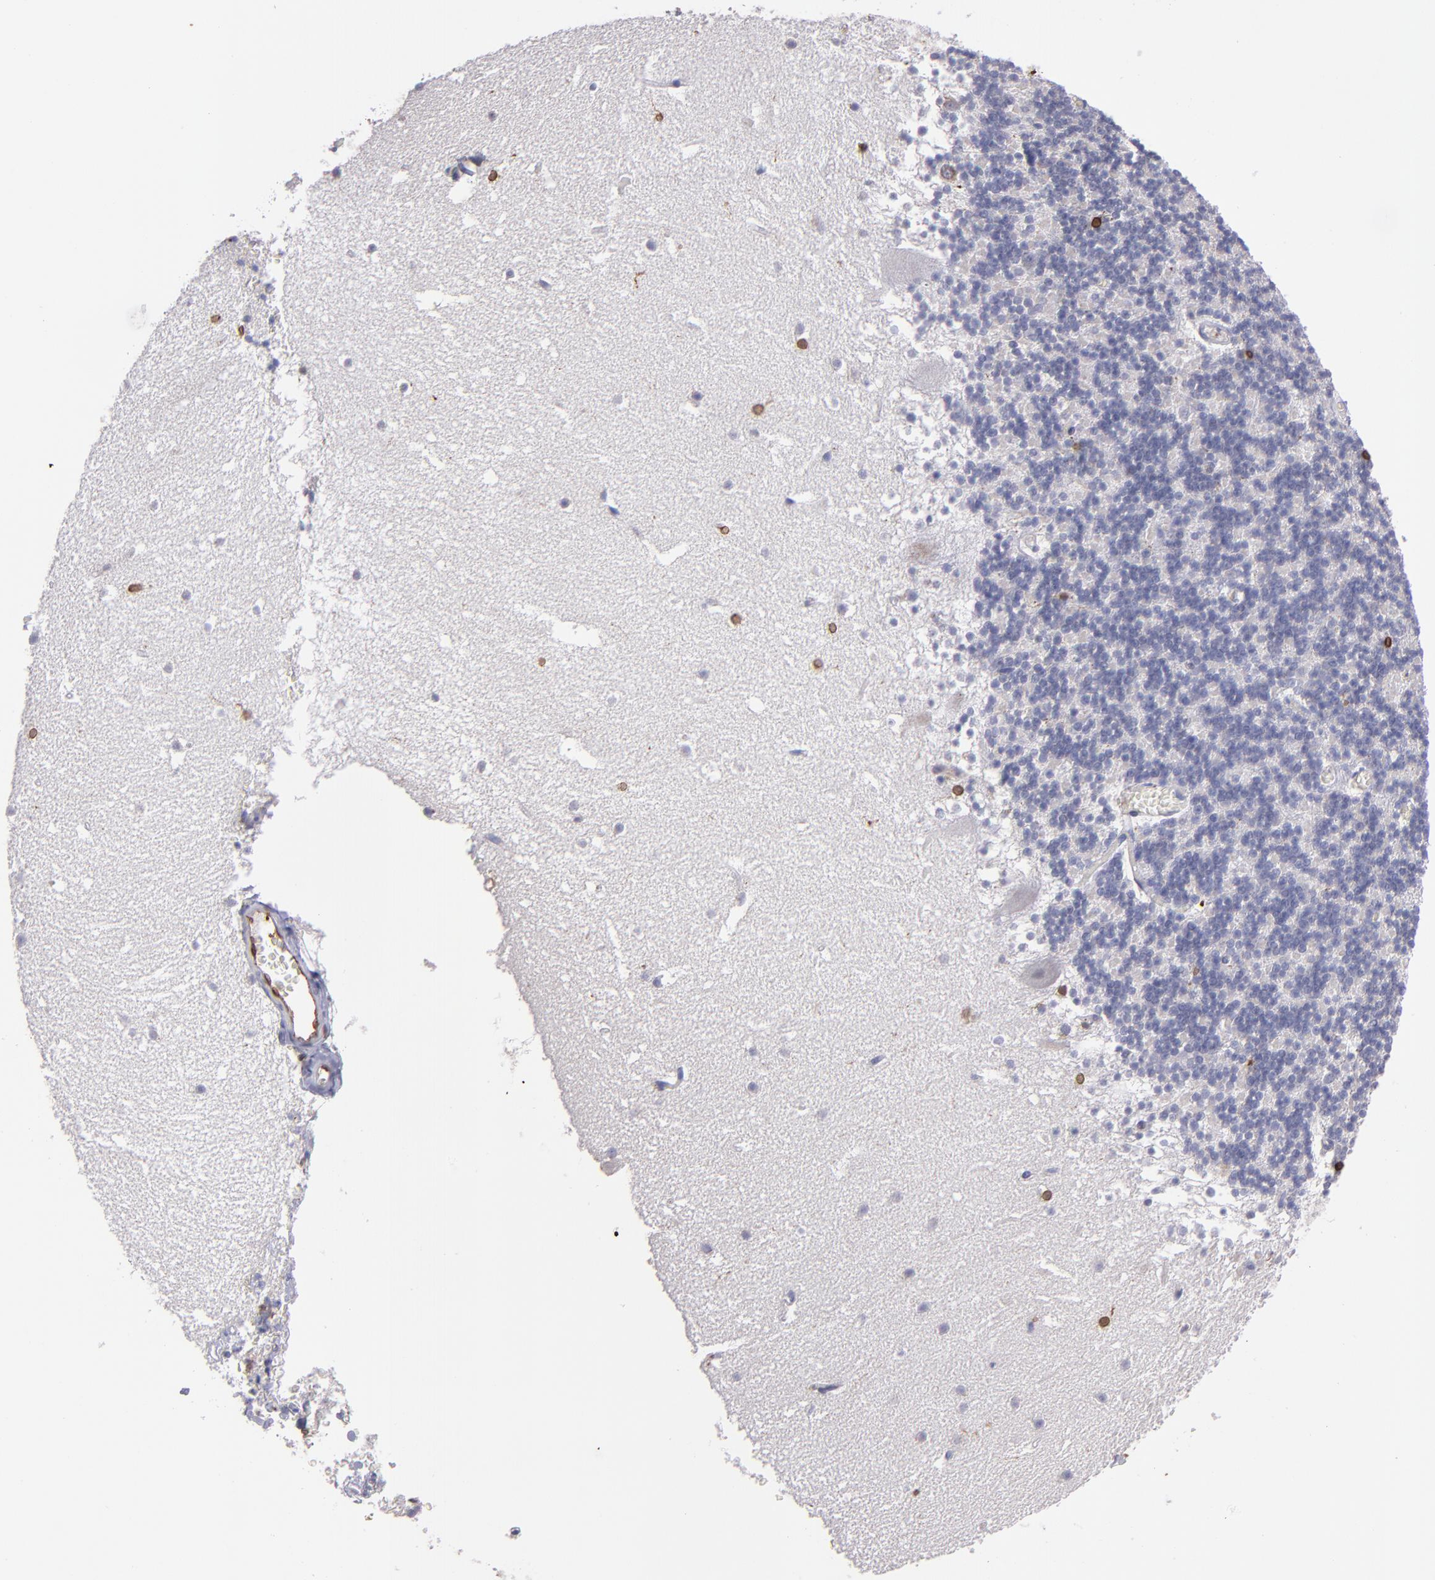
{"staining": {"intensity": "moderate", "quantity": "<25%", "location": "cytoplasmic/membranous,nuclear"}, "tissue": "cerebellum", "cell_type": "Cells in granular layer", "image_type": "normal", "snomed": [{"axis": "morphology", "description": "Normal tissue, NOS"}, {"axis": "topography", "description": "Cerebellum"}], "caption": "The image demonstrates a brown stain indicating the presence of a protein in the cytoplasmic/membranous,nuclear of cells in granular layer in cerebellum. (DAB (3,3'-diaminobenzidine) IHC, brown staining for protein, blue staining for nuclei).", "gene": "PTGS1", "patient": {"sex": "male", "age": 45}}